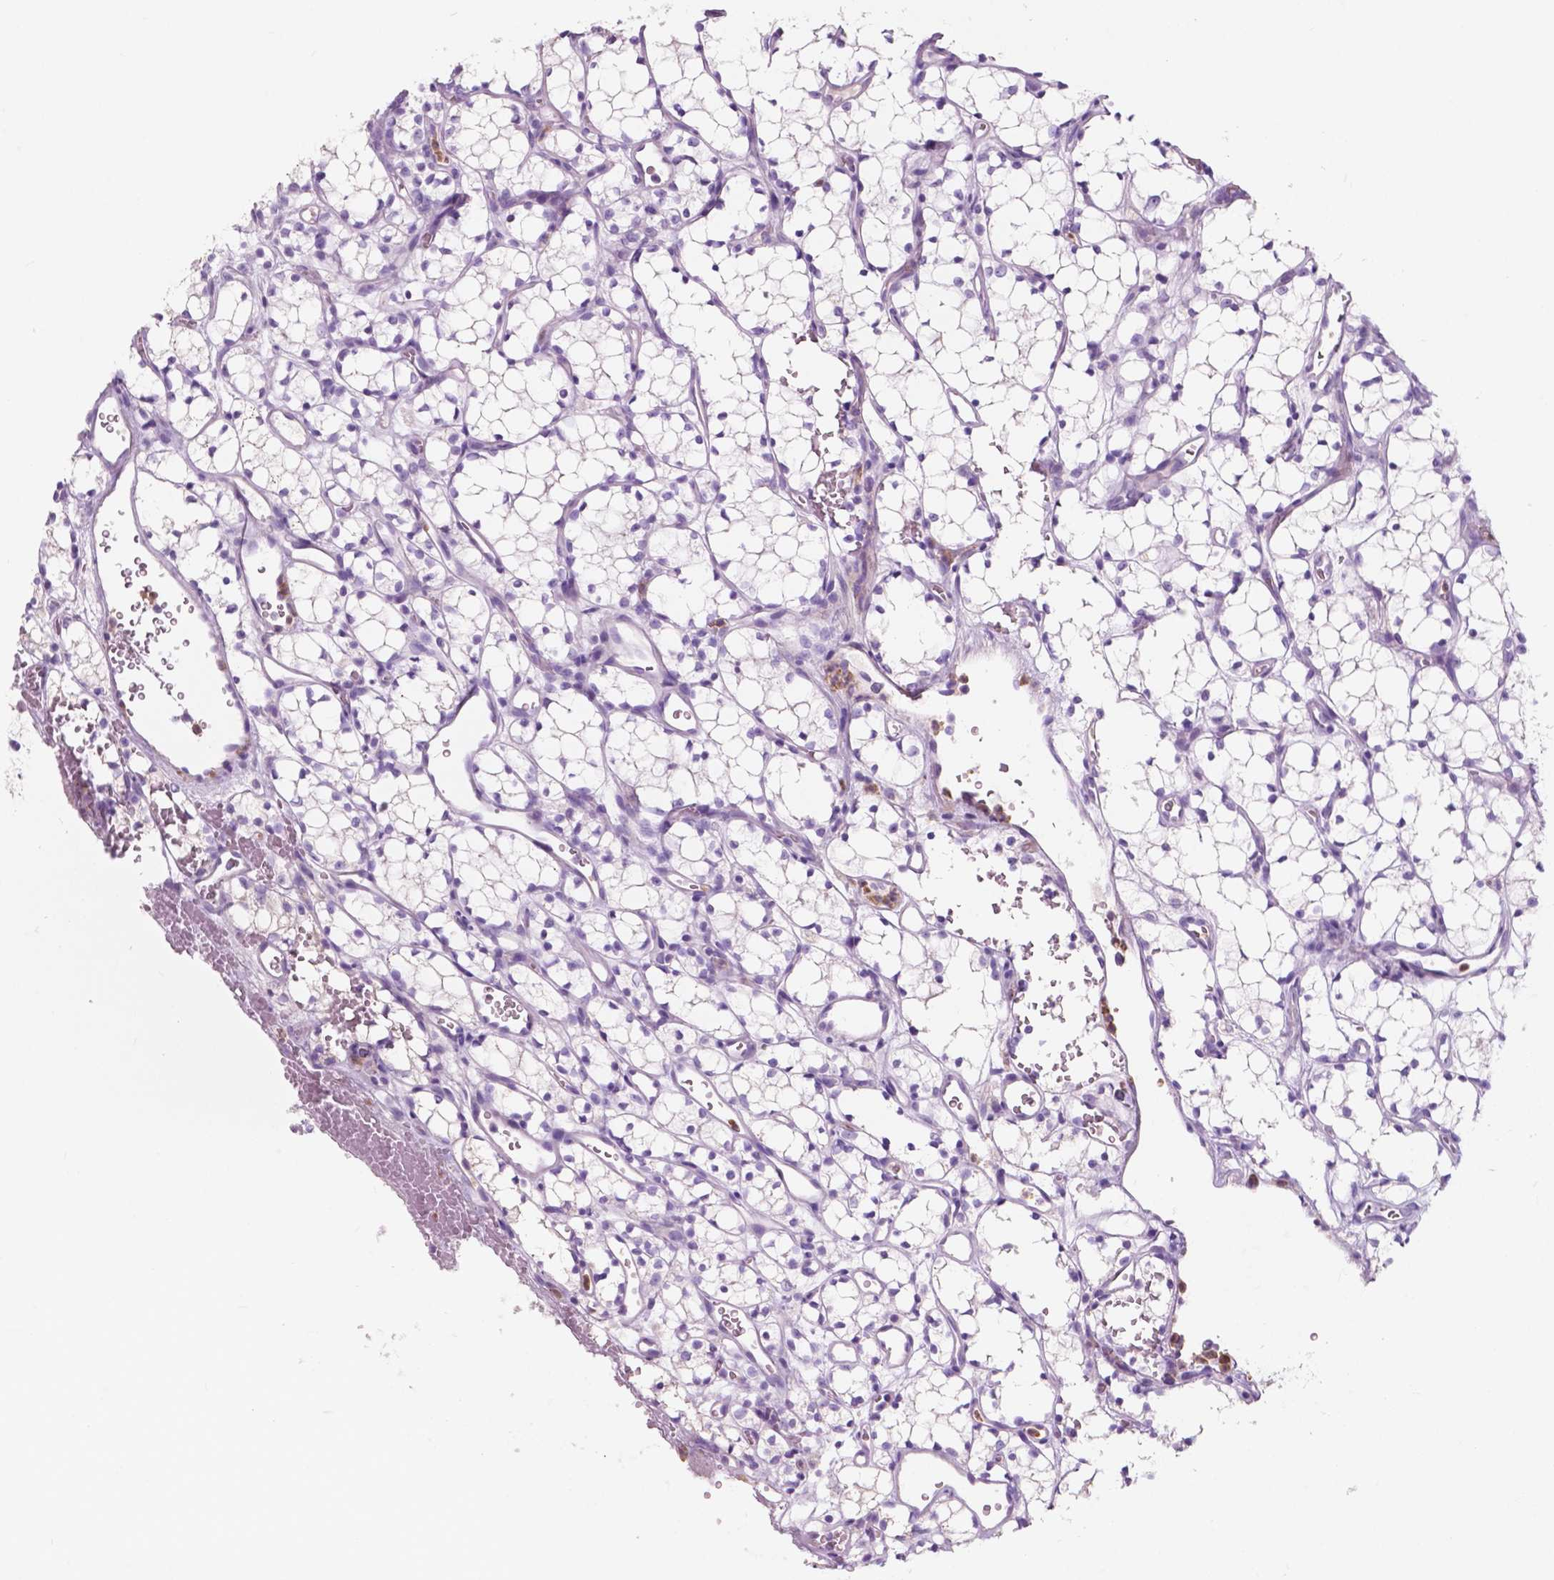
{"staining": {"intensity": "negative", "quantity": "none", "location": "none"}, "tissue": "renal cancer", "cell_type": "Tumor cells", "image_type": "cancer", "snomed": [{"axis": "morphology", "description": "Adenocarcinoma, NOS"}, {"axis": "topography", "description": "Kidney"}], "caption": "This is an IHC micrograph of human renal cancer. There is no expression in tumor cells.", "gene": "CUZD1", "patient": {"sex": "female", "age": 69}}